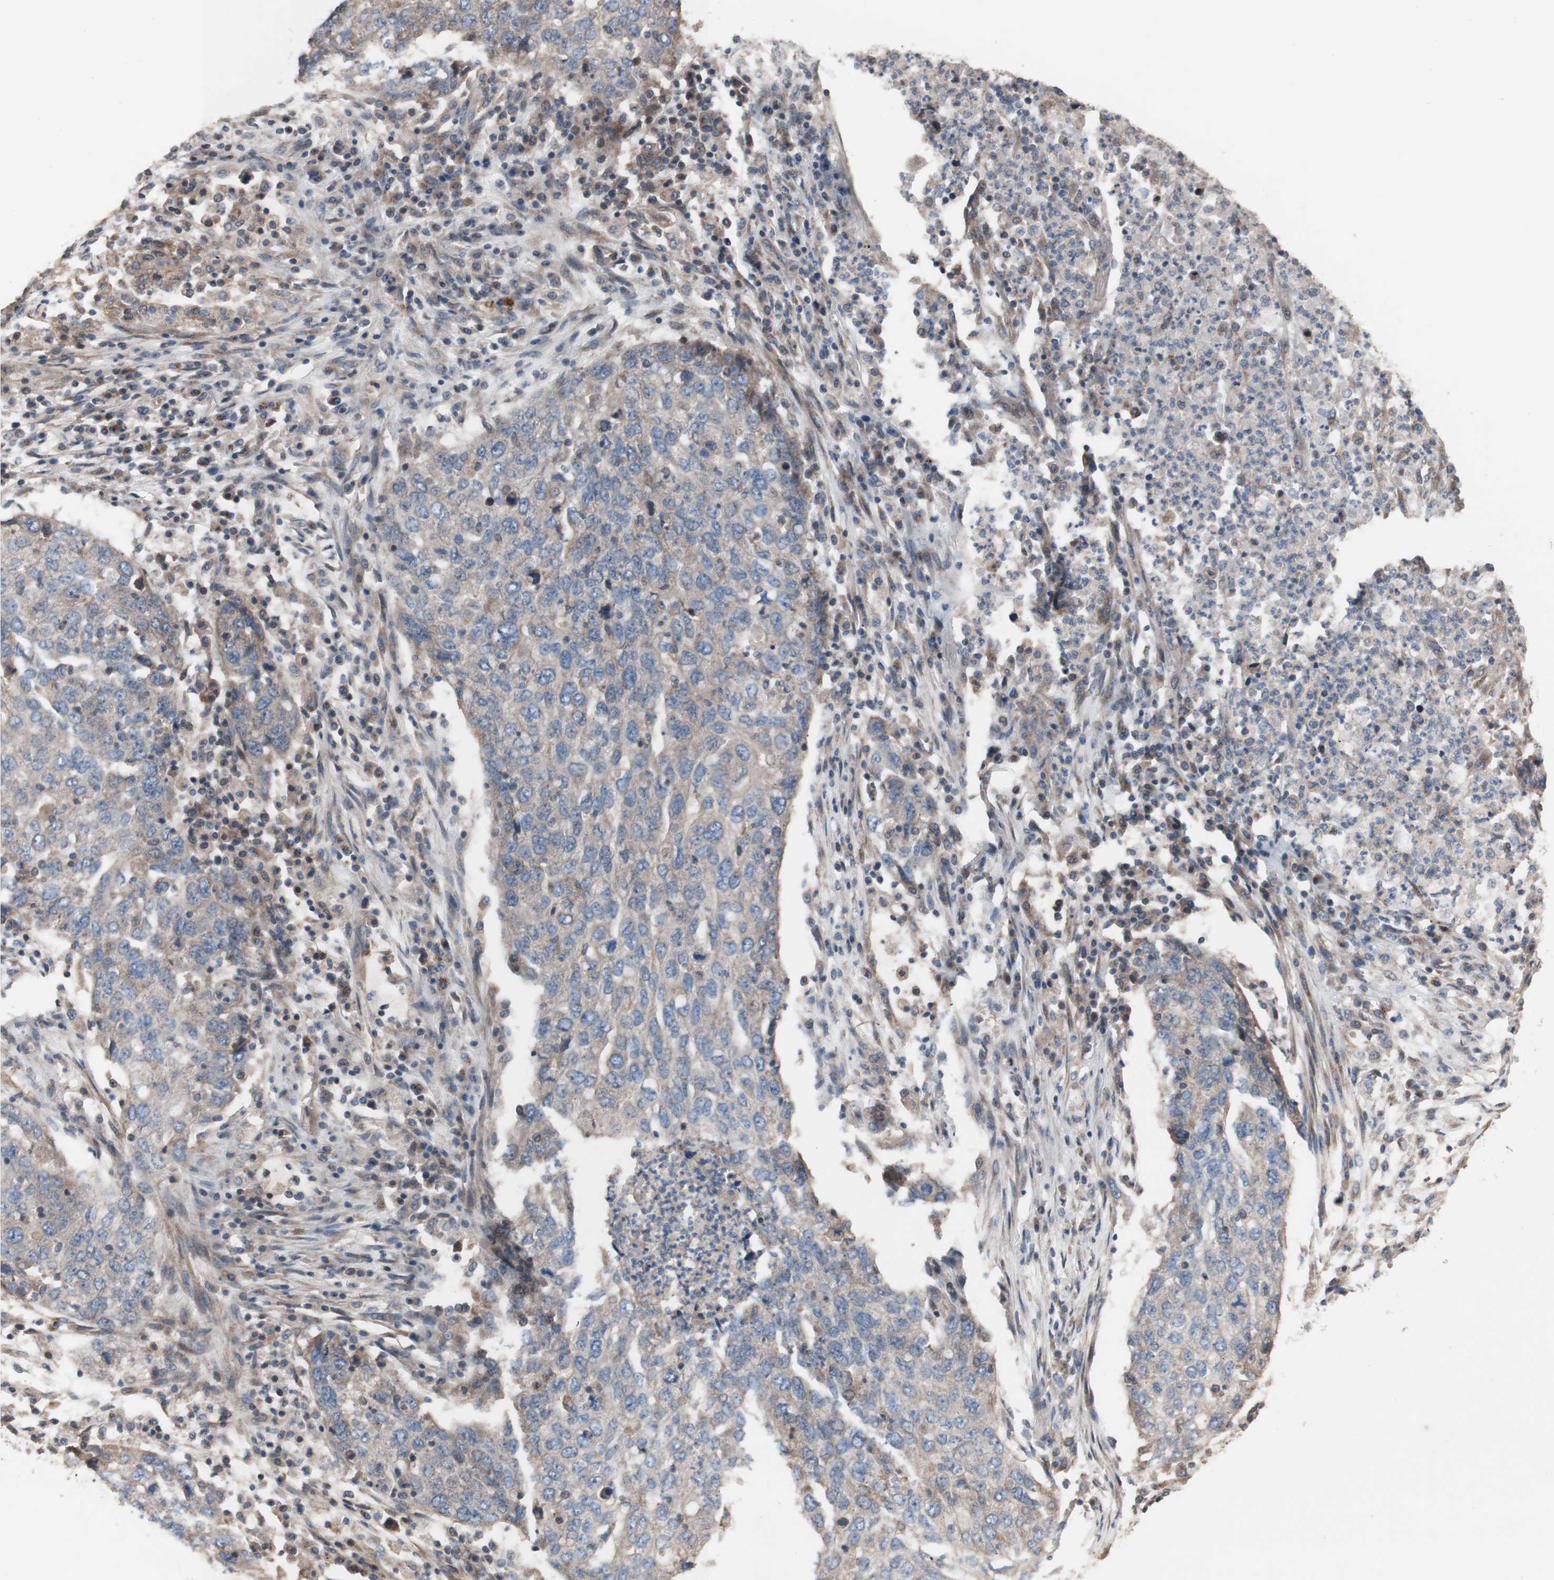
{"staining": {"intensity": "weak", "quantity": ">75%", "location": "cytoplasmic/membranous"}, "tissue": "lung cancer", "cell_type": "Tumor cells", "image_type": "cancer", "snomed": [{"axis": "morphology", "description": "Squamous cell carcinoma, NOS"}, {"axis": "topography", "description": "Lung"}], "caption": "Weak cytoplasmic/membranous protein expression is present in approximately >75% of tumor cells in lung cancer.", "gene": "COPB1", "patient": {"sex": "female", "age": 63}}